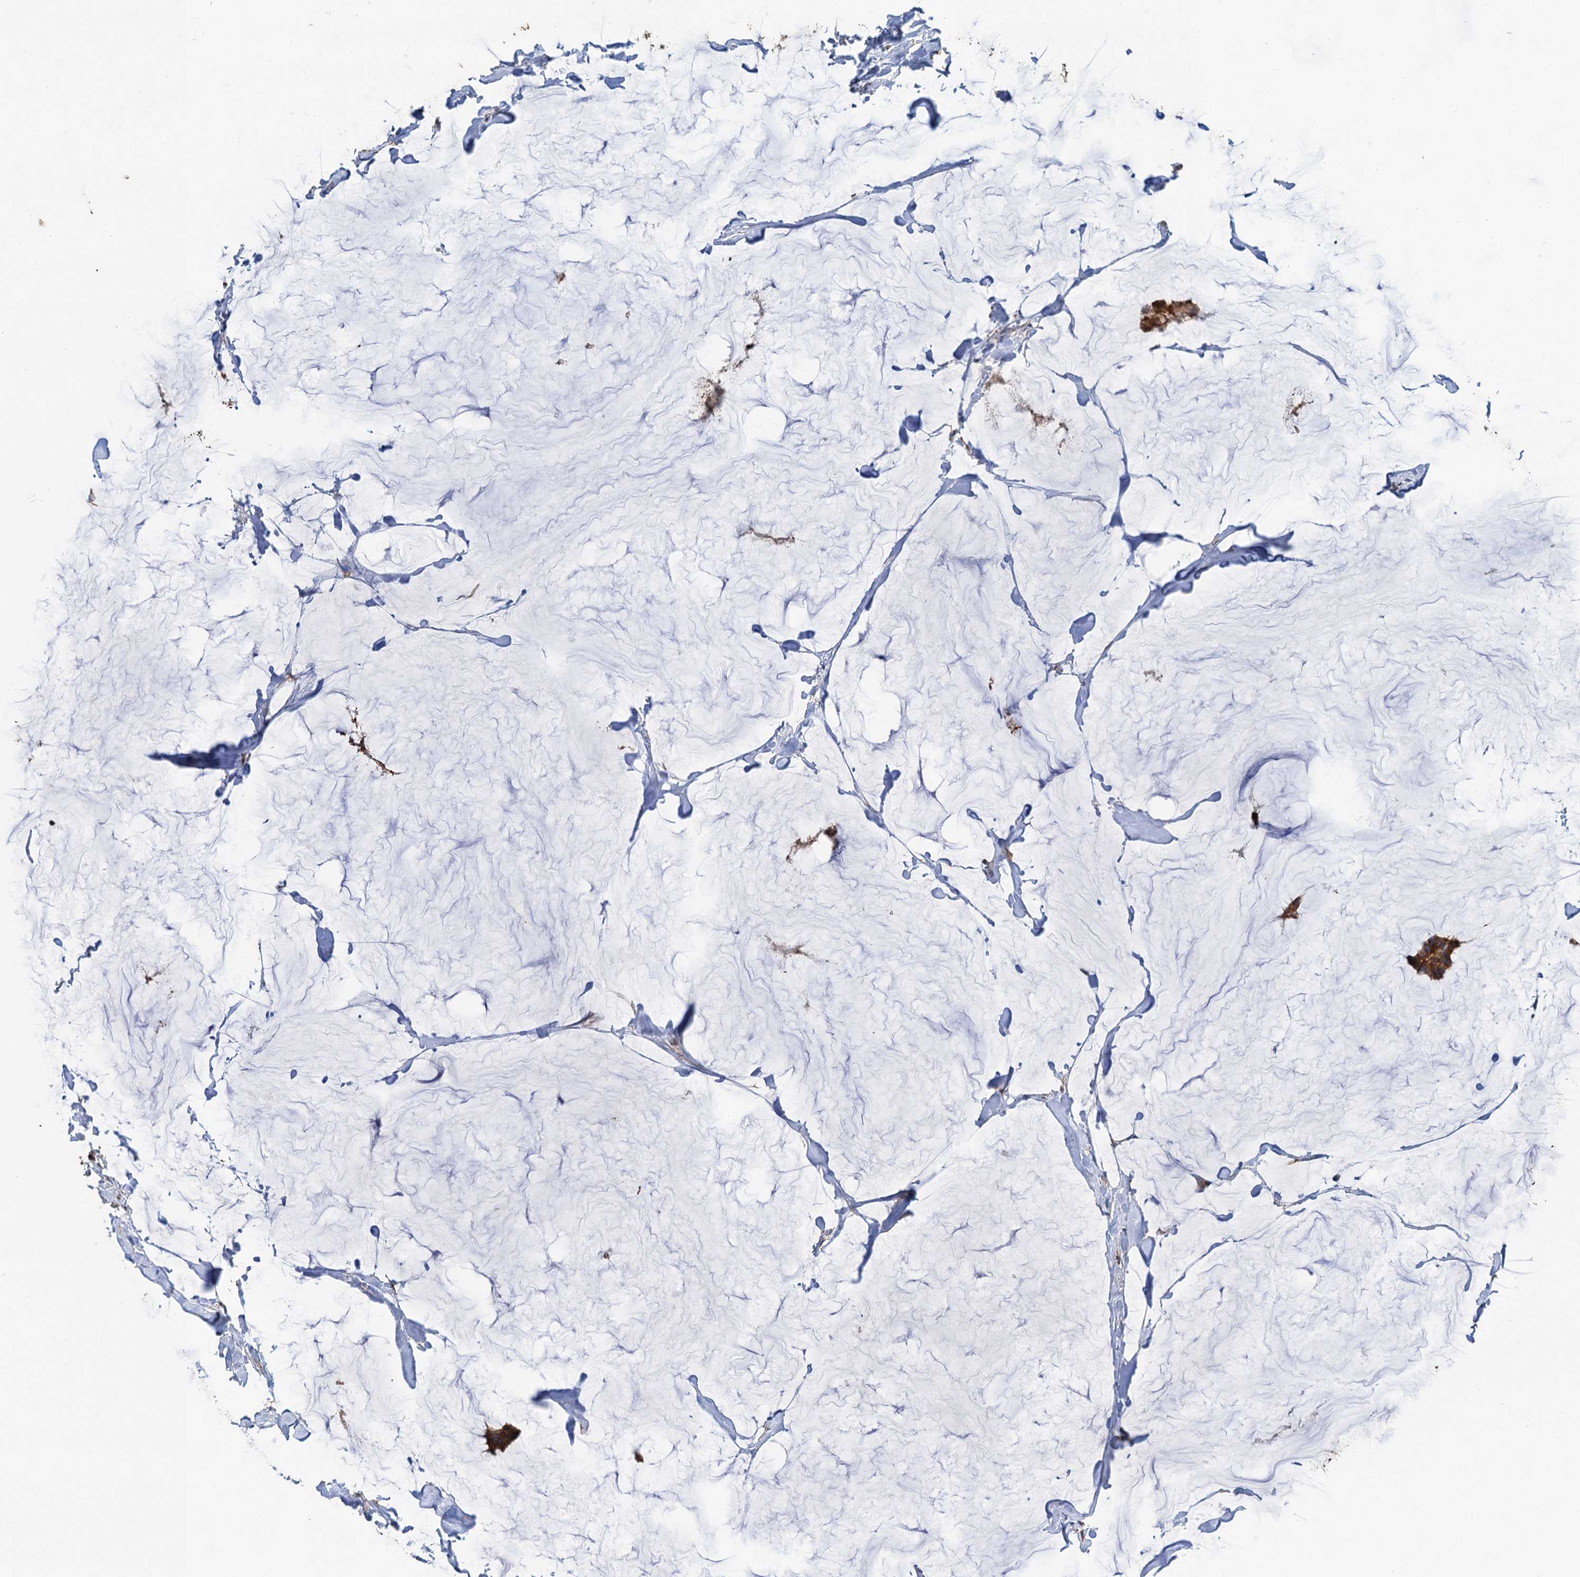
{"staining": {"intensity": "strong", "quantity": ">75%", "location": "cytoplasmic/membranous"}, "tissue": "breast cancer", "cell_type": "Tumor cells", "image_type": "cancer", "snomed": [{"axis": "morphology", "description": "Duct carcinoma"}, {"axis": "topography", "description": "Breast"}], "caption": "Strong cytoplasmic/membranous positivity is appreciated in approximately >75% of tumor cells in breast invasive ductal carcinoma.", "gene": "DEXI", "patient": {"sex": "female", "age": 93}}